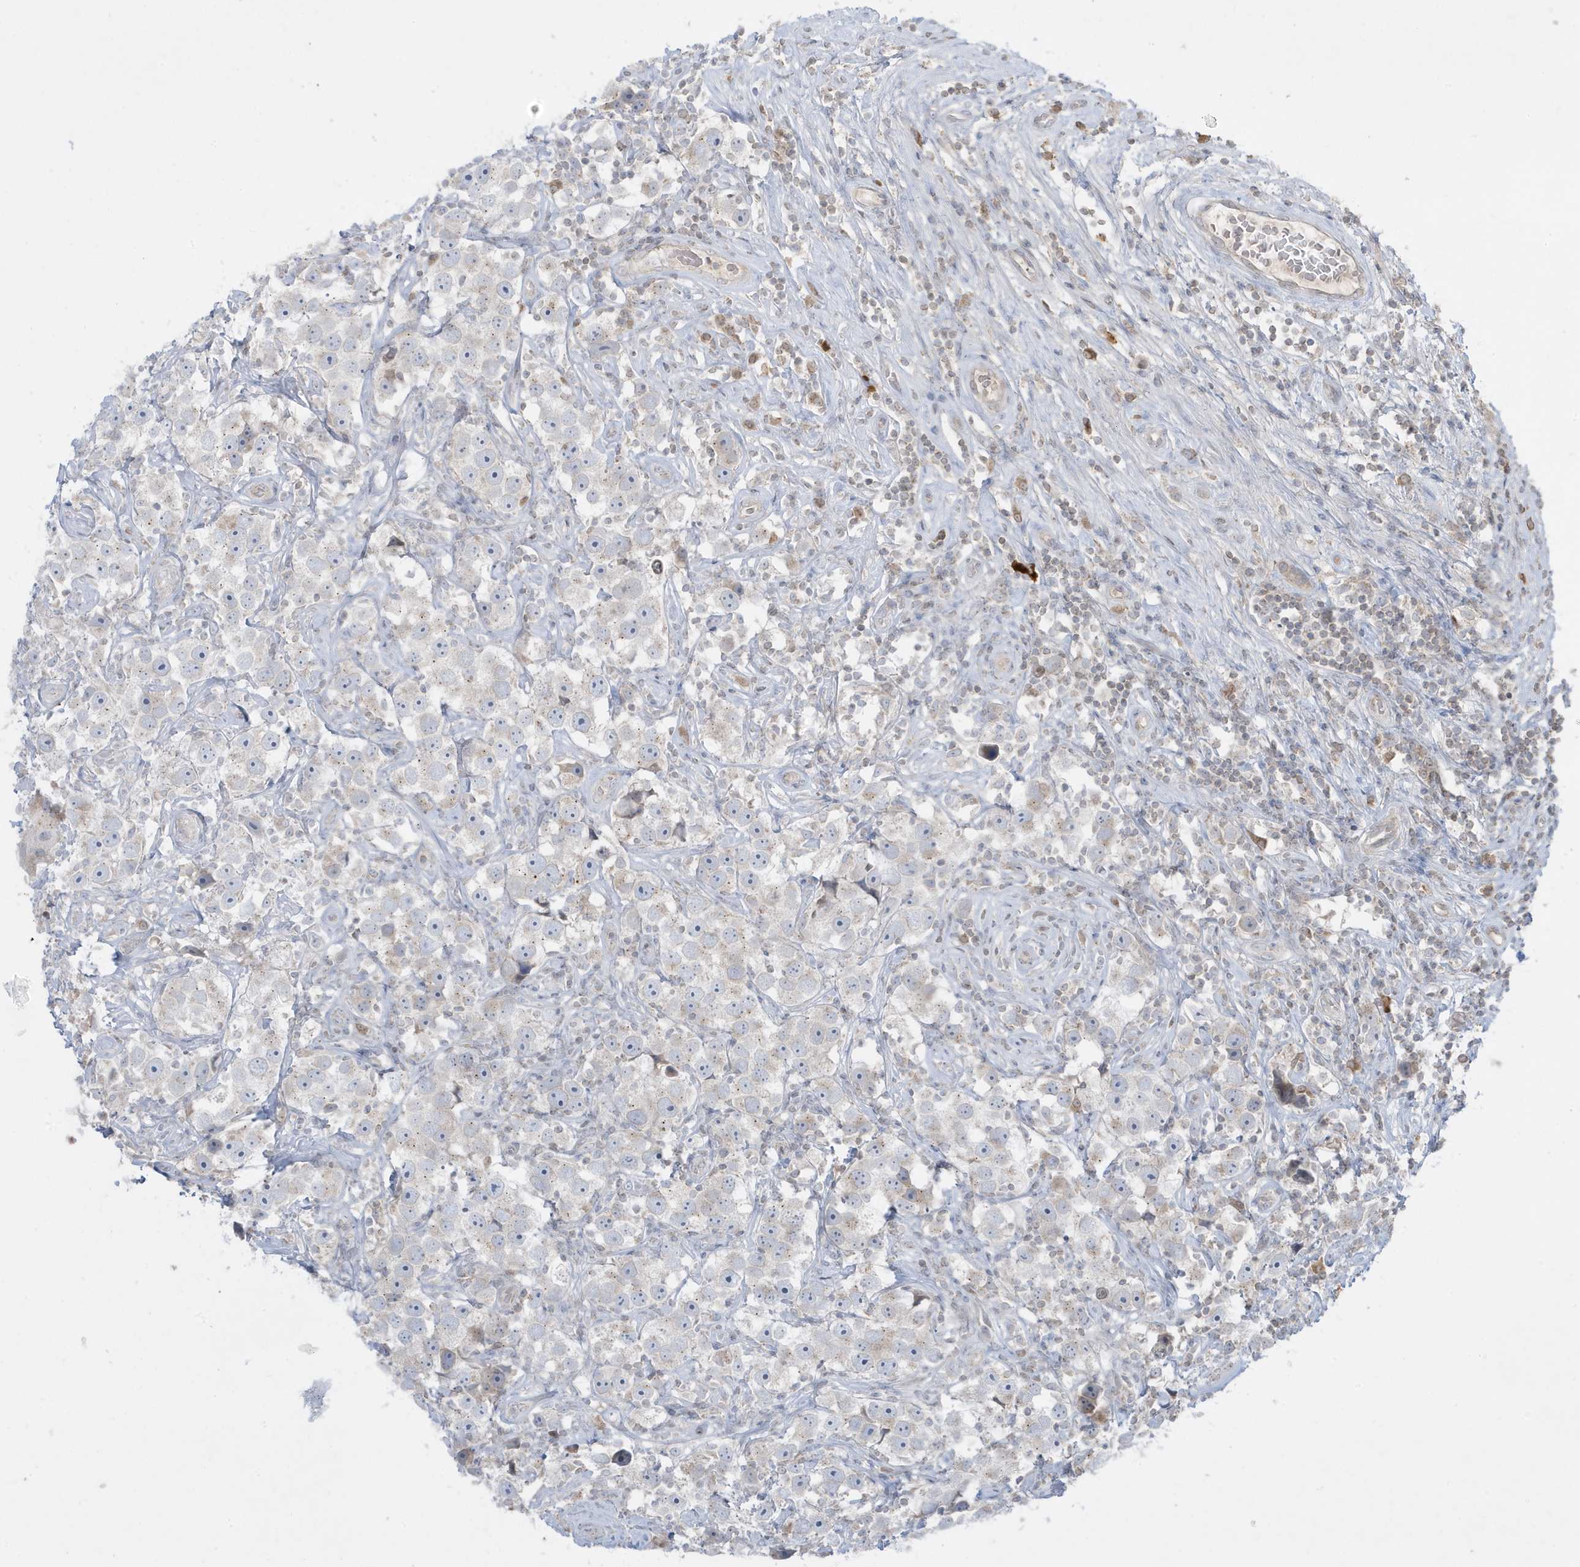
{"staining": {"intensity": "weak", "quantity": "<25%", "location": "cytoplasmic/membranous"}, "tissue": "testis cancer", "cell_type": "Tumor cells", "image_type": "cancer", "snomed": [{"axis": "morphology", "description": "Seminoma, NOS"}, {"axis": "topography", "description": "Testis"}], "caption": "Protein analysis of seminoma (testis) reveals no significant expression in tumor cells. (DAB IHC, high magnification).", "gene": "FNDC1", "patient": {"sex": "male", "age": 49}}